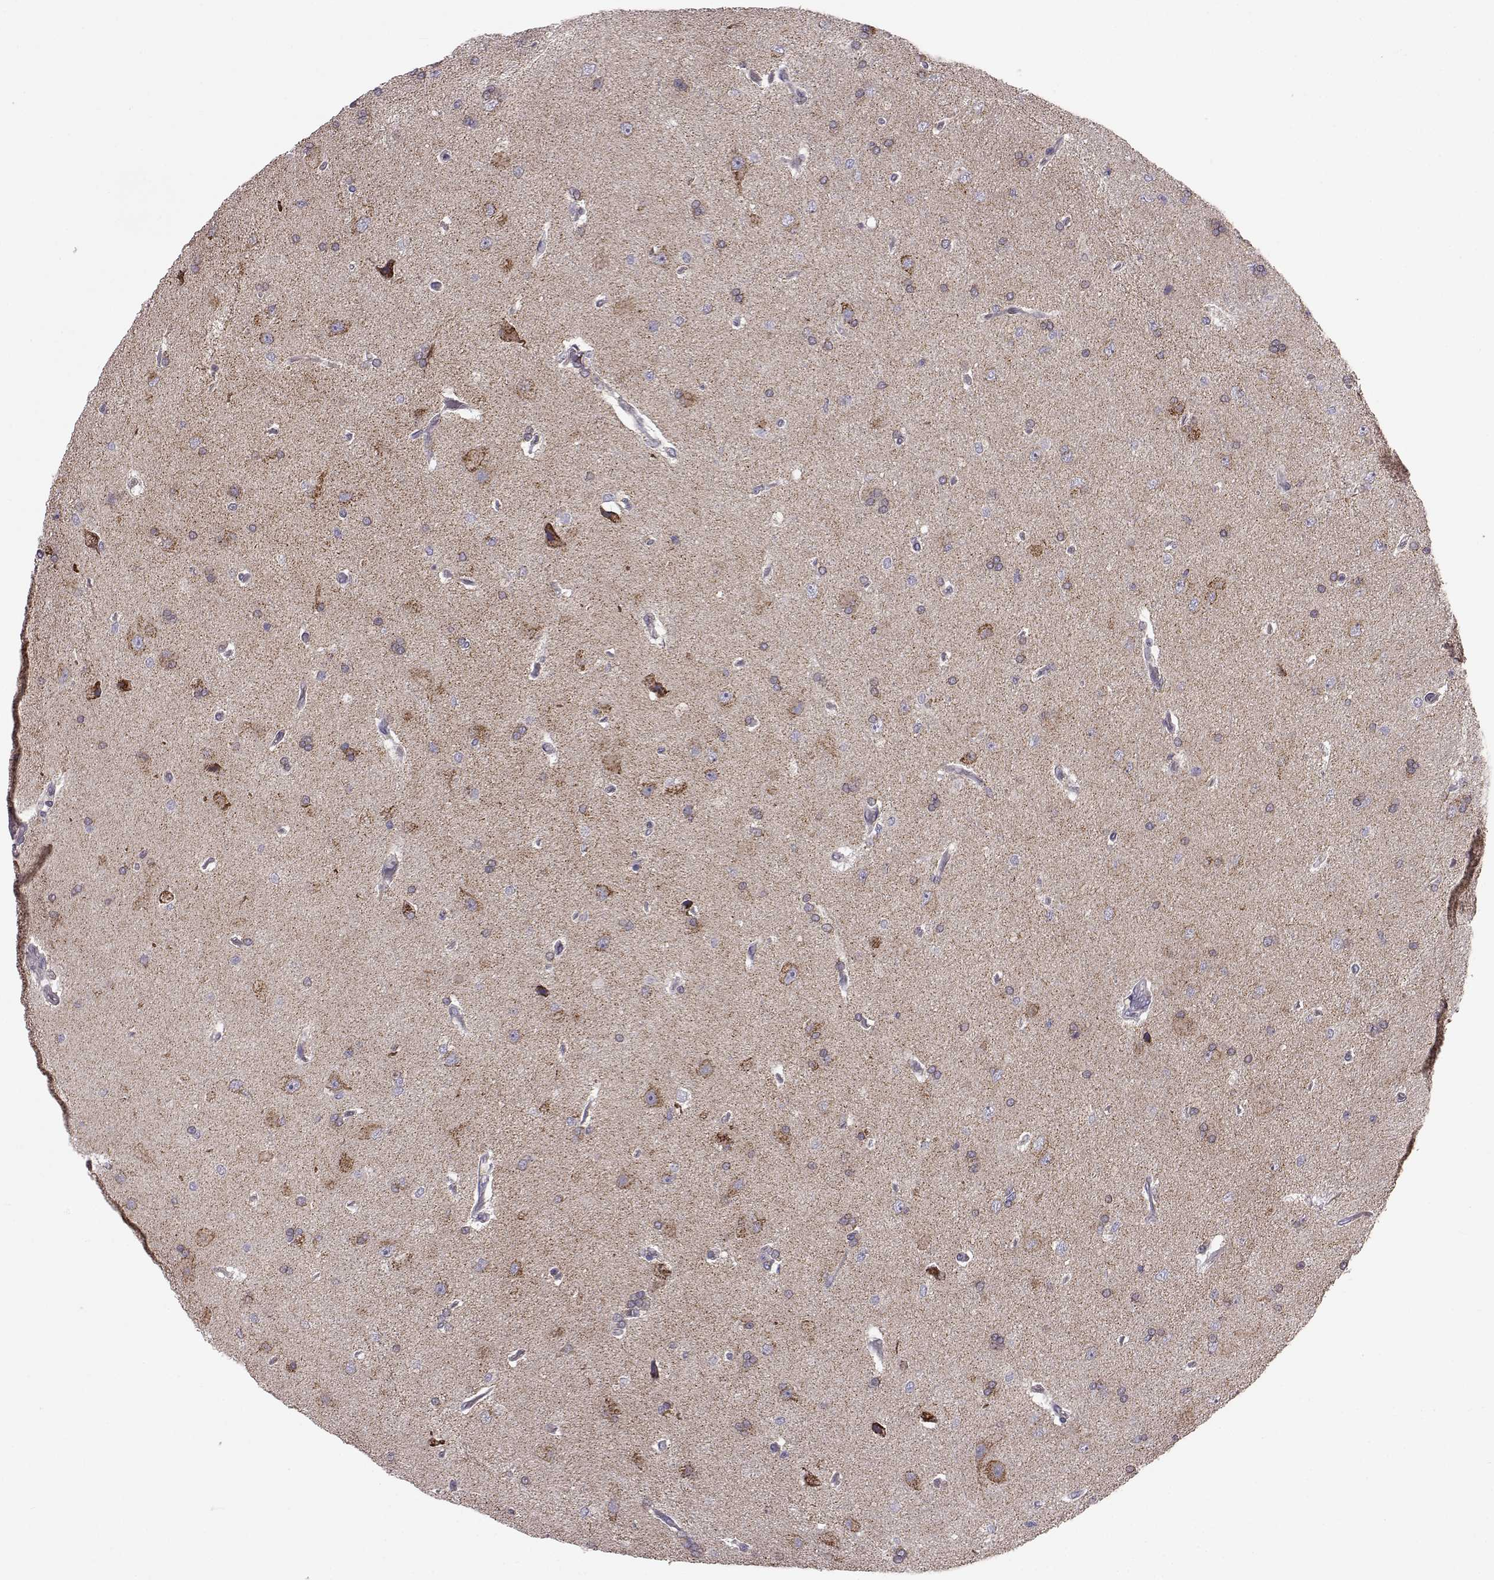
{"staining": {"intensity": "negative", "quantity": "none", "location": "none"}, "tissue": "glioma", "cell_type": "Tumor cells", "image_type": "cancer", "snomed": [{"axis": "morphology", "description": "Glioma, malignant, High grade"}, {"axis": "topography", "description": "Cerebral cortex"}], "caption": "Immunohistochemical staining of human glioma reveals no significant expression in tumor cells.", "gene": "FAM8A1", "patient": {"sex": "male", "age": 70}}